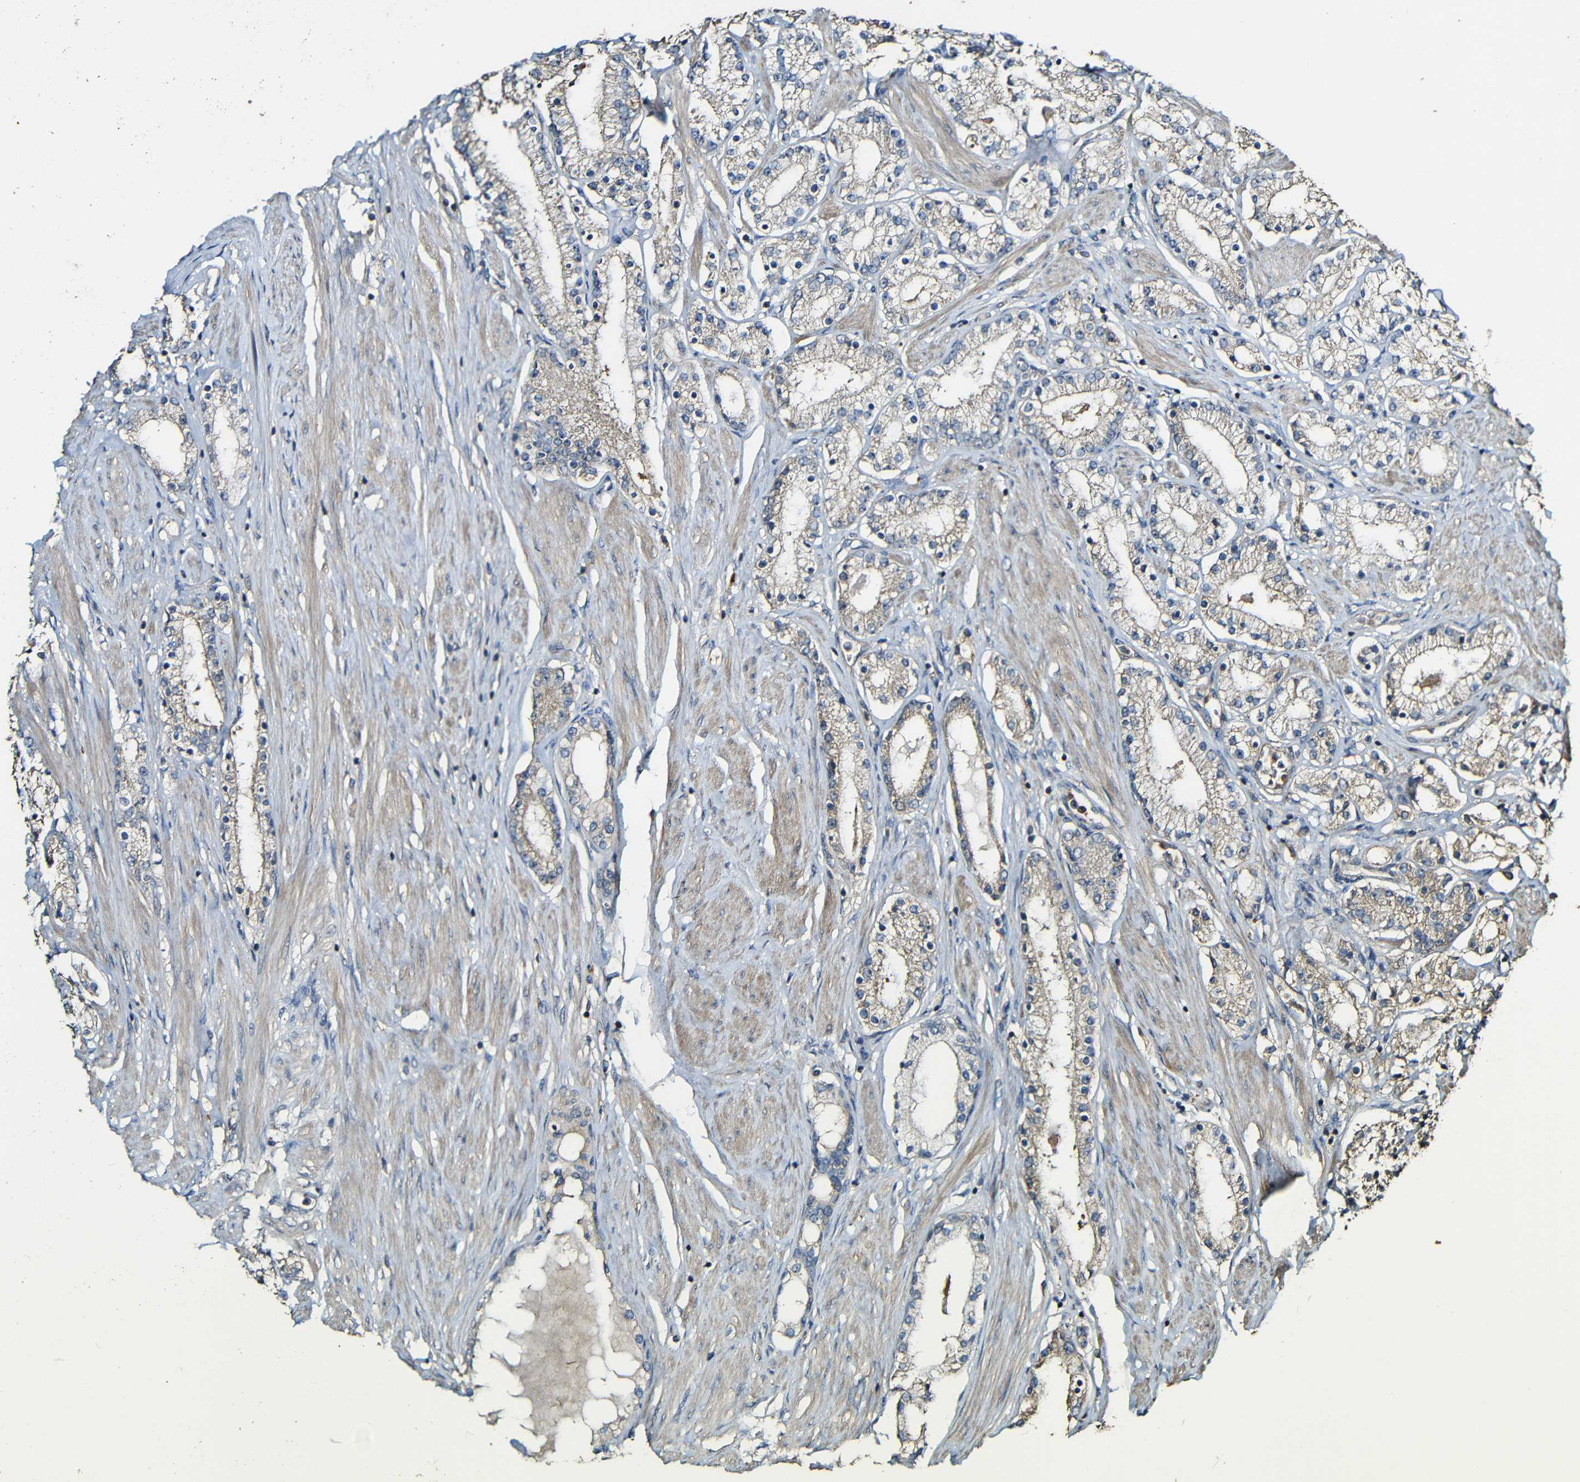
{"staining": {"intensity": "weak", "quantity": ">75%", "location": "cytoplasmic/membranous"}, "tissue": "prostate cancer", "cell_type": "Tumor cells", "image_type": "cancer", "snomed": [{"axis": "morphology", "description": "Adenocarcinoma, Low grade"}, {"axis": "topography", "description": "Prostate"}], "caption": "Immunohistochemistry staining of prostate cancer (low-grade adenocarcinoma), which reveals low levels of weak cytoplasmic/membranous staining in about >75% of tumor cells indicating weak cytoplasmic/membranous protein positivity. The staining was performed using DAB (3,3'-diaminobenzidine) (brown) for protein detection and nuclei were counterstained in hematoxylin (blue).", "gene": "CASP8", "patient": {"sex": "male", "age": 63}}